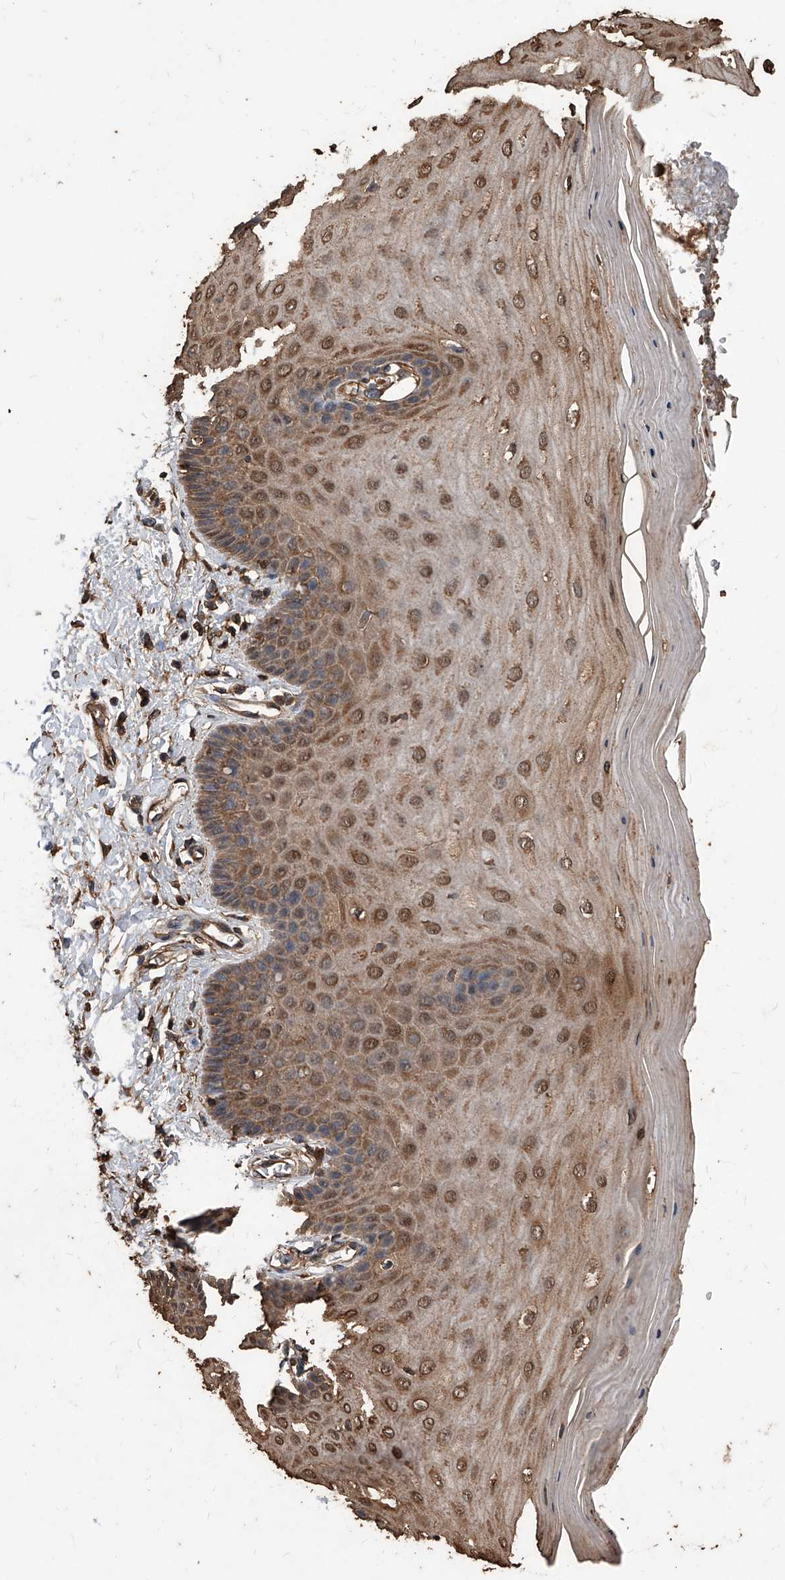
{"staining": {"intensity": "moderate", "quantity": ">75%", "location": "cytoplasmic/membranous"}, "tissue": "cervix", "cell_type": "Glandular cells", "image_type": "normal", "snomed": [{"axis": "morphology", "description": "Normal tissue, NOS"}, {"axis": "topography", "description": "Cervix"}], "caption": "Cervix stained with a brown dye shows moderate cytoplasmic/membranous positive expression in about >75% of glandular cells.", "gene": "UCP2", "patient": {"sex": "female", "age": 55}}